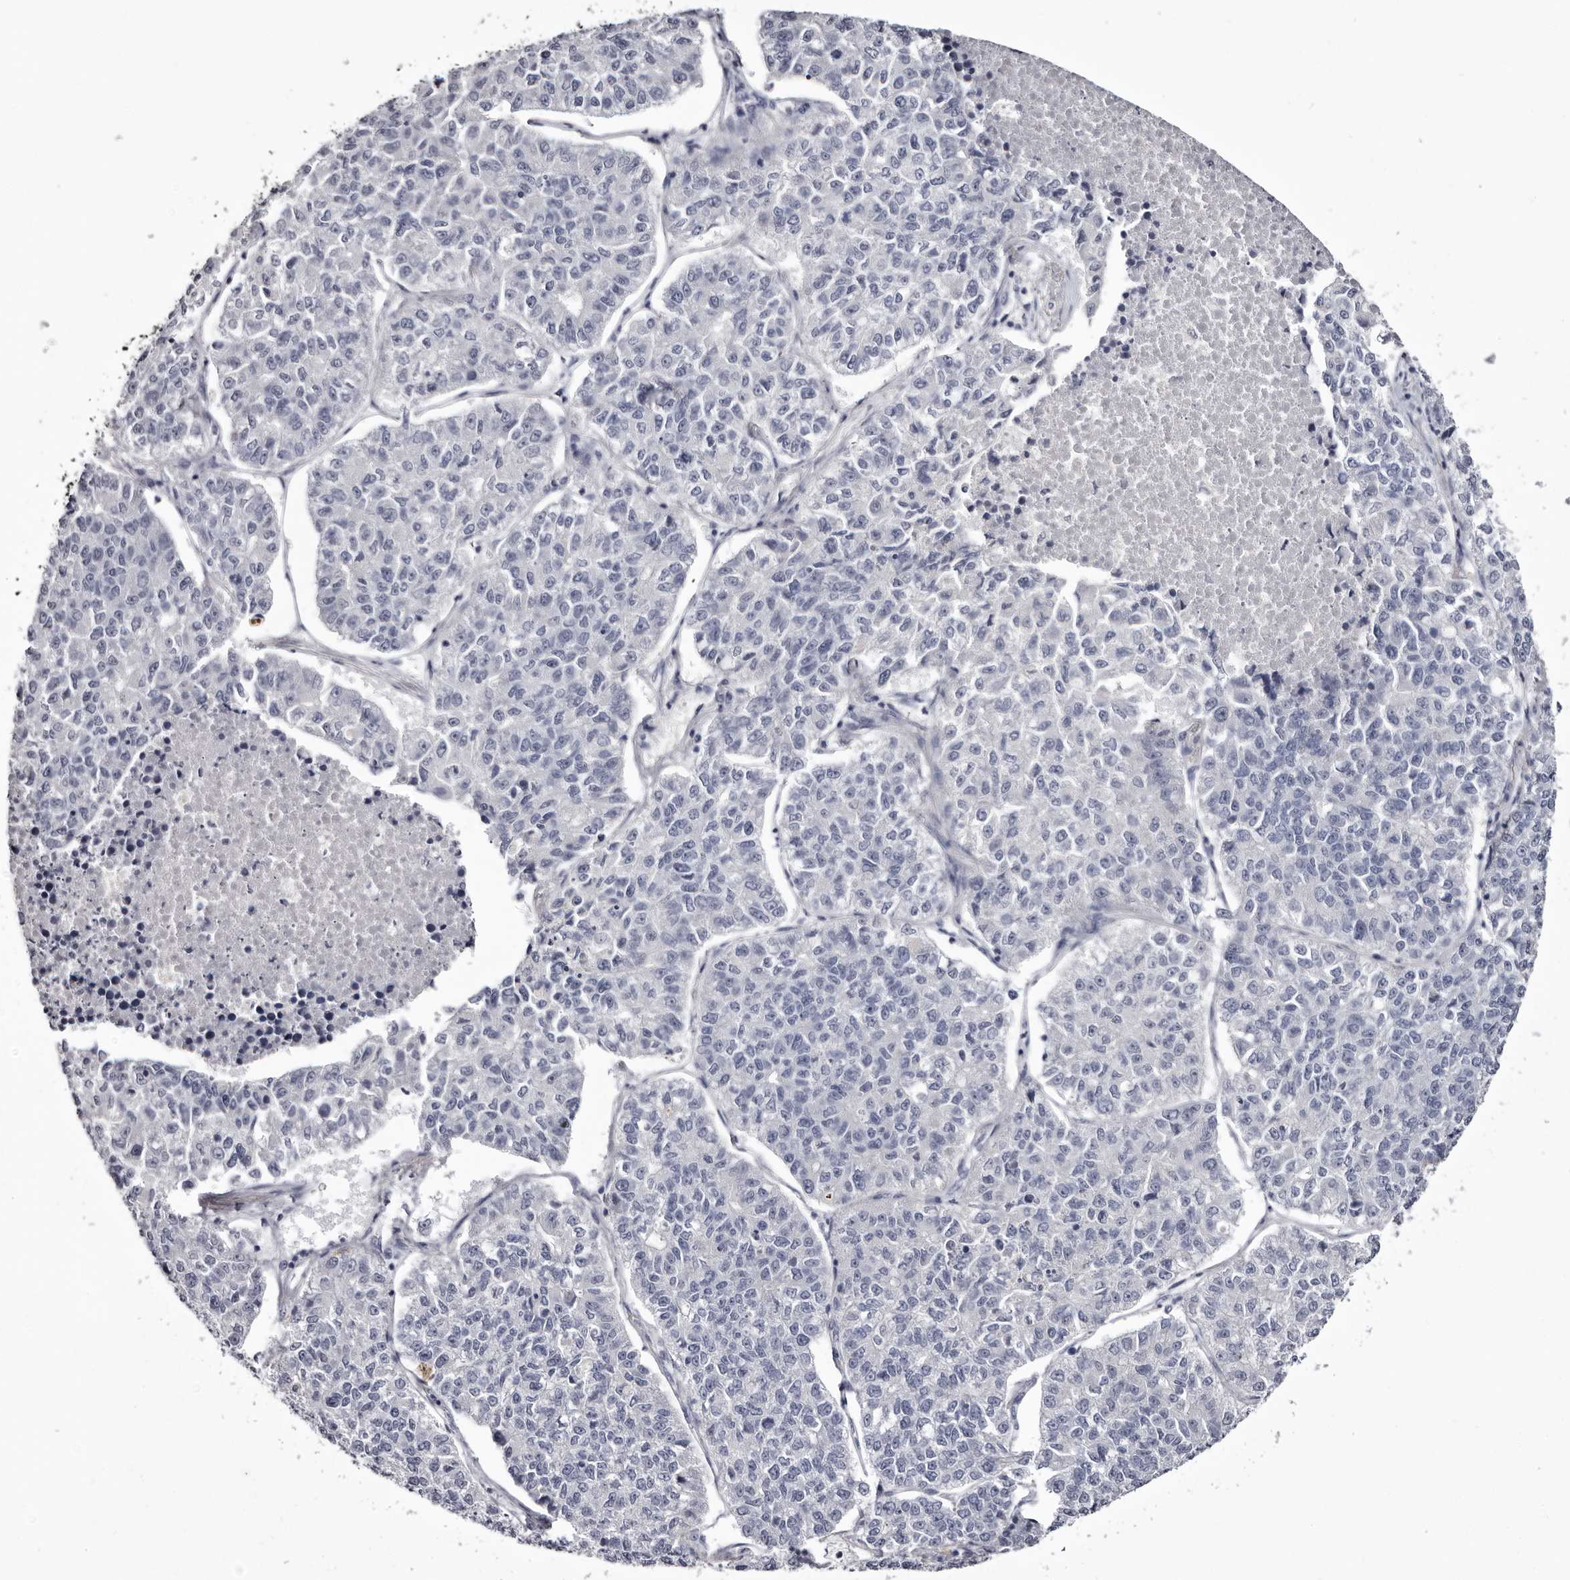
{"staining": {"intensity": "negative", "quantity": "none", "location": "none"}, "tissue": "lung cancer", "cell_type": "Tumor cells", "image_type": "cancer", "snomed": [{"axis": "morphology", "description": "Adenocarcinoma, NOS"}, {"axis": "topography", "description": "Lung"}], "caption": "Immunohistochemistry (IHC) histopathology image of neoplastic tissue: human adenocarcinoma (lung) stained with DAB (3,3'-diaminobenzidine) shows no significant protein expression in tumor cells.", "gene": "CA6", "patient": {"sex": "male", "age": 49}}